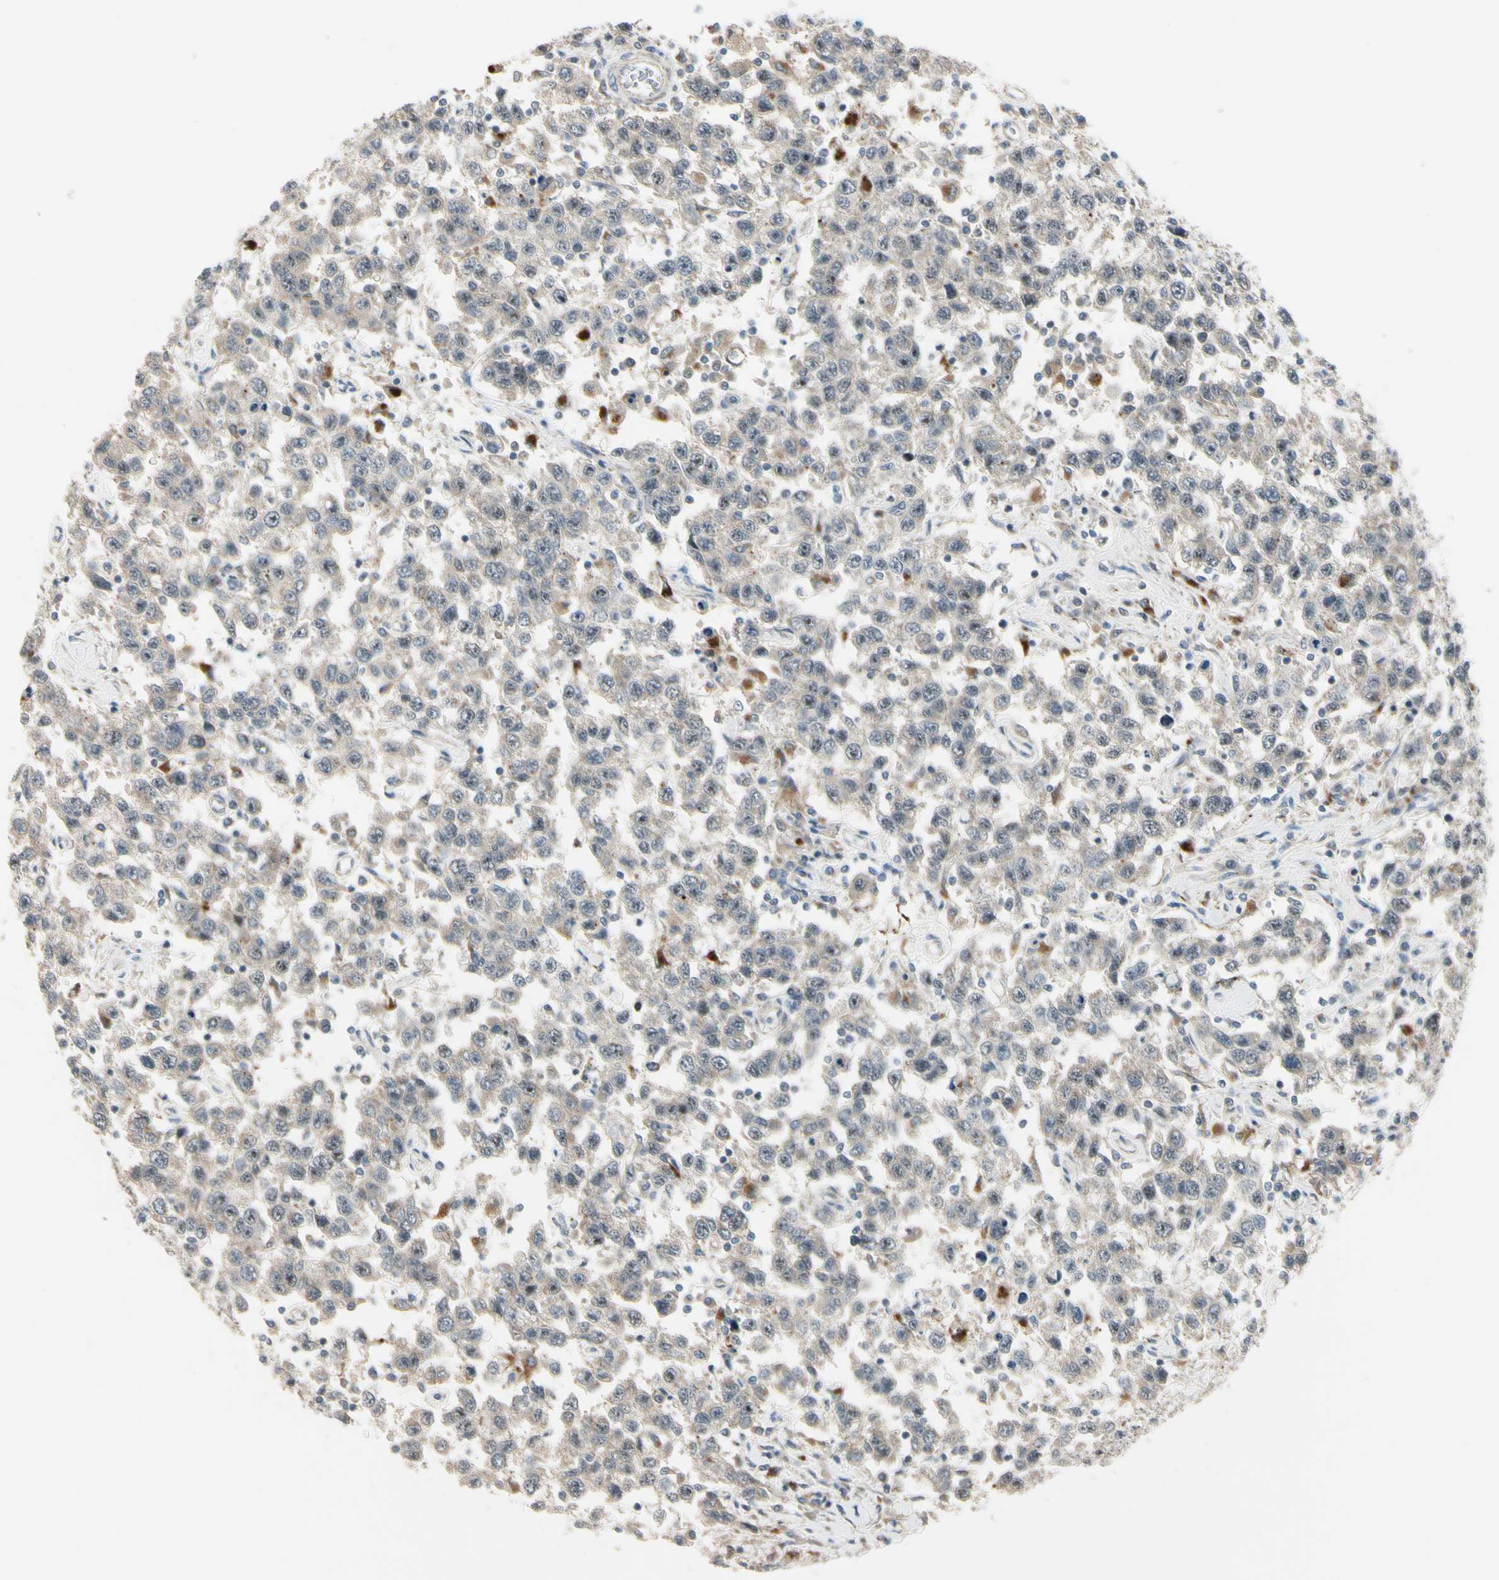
{"staining": {"intensity": "weak", "quantity": "<25%", "location": "cytoplasmic/membranous,nuclear"}, "tissue": "testis cancer", "cell_type": "Tumor cells", "image_type": "cancer", "snomed": [{"axis": "morphology", "description": "Seminoma, NOS"}, {"axis": "topography", "description": "Testis"}], "caption": "Immunohistochemistry histopathology image of testis cancer (seminoma) stained for a protein (brown), which displays no staining in tumor cells.", "gene": "NDFIP1", "patient": {"sex": "male", "age": 41}}